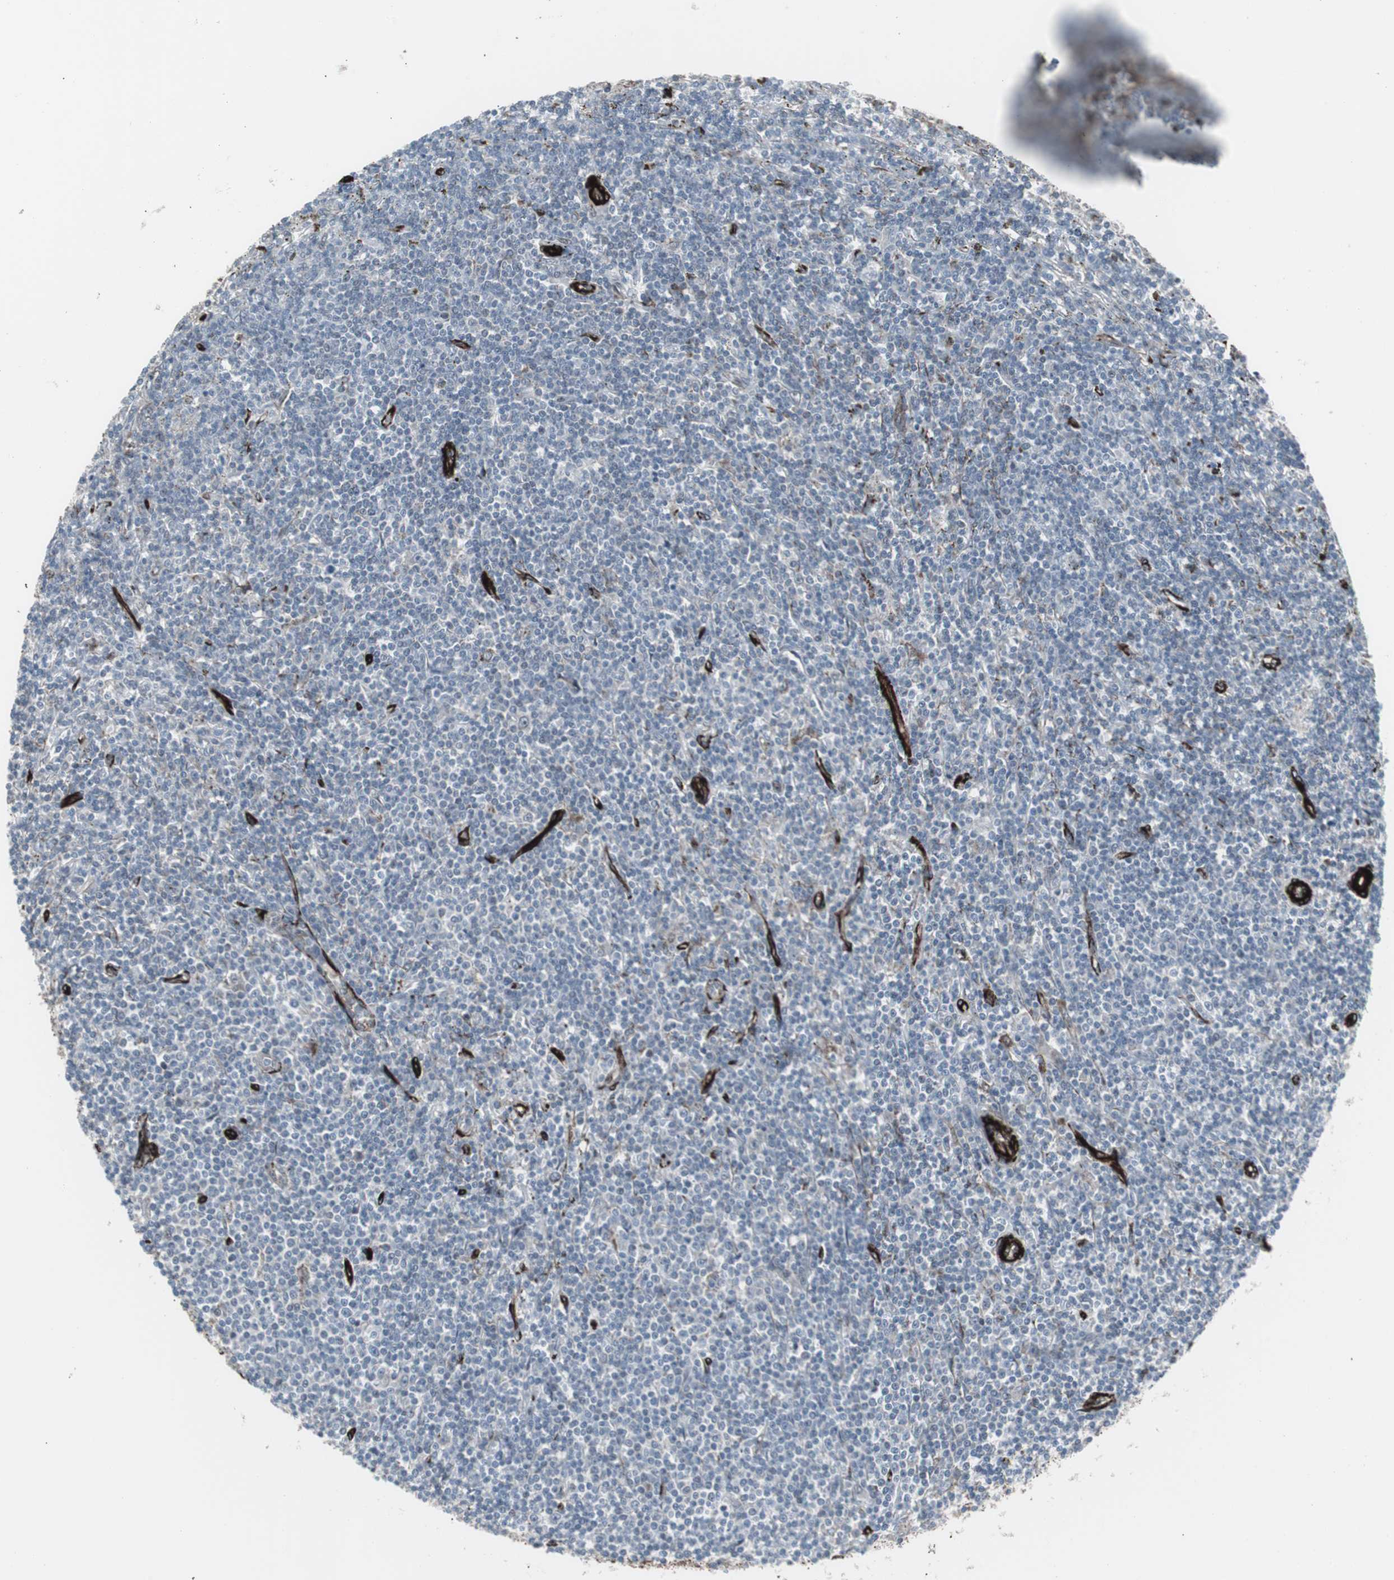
{"staining": {"intensity": "negative", "quantity": "none", "location": "none"}, "tissue": "lymphoma", "cell_type": "Tumor cells", "image_type": "cancer", "snomed": [{"axis": "morphology", "description": "Malignant lymphoma, non-Hodgkin's type, Low grade"}, {"axis": "topography", "description": "Spleen"}], "caption": "Tumor cells show no significant positivity in malignant lymphoma, non-Hodgkin's type (low-grade).", "gene": "PDGFA", "patient": {"sex": "male", "age": 76}}